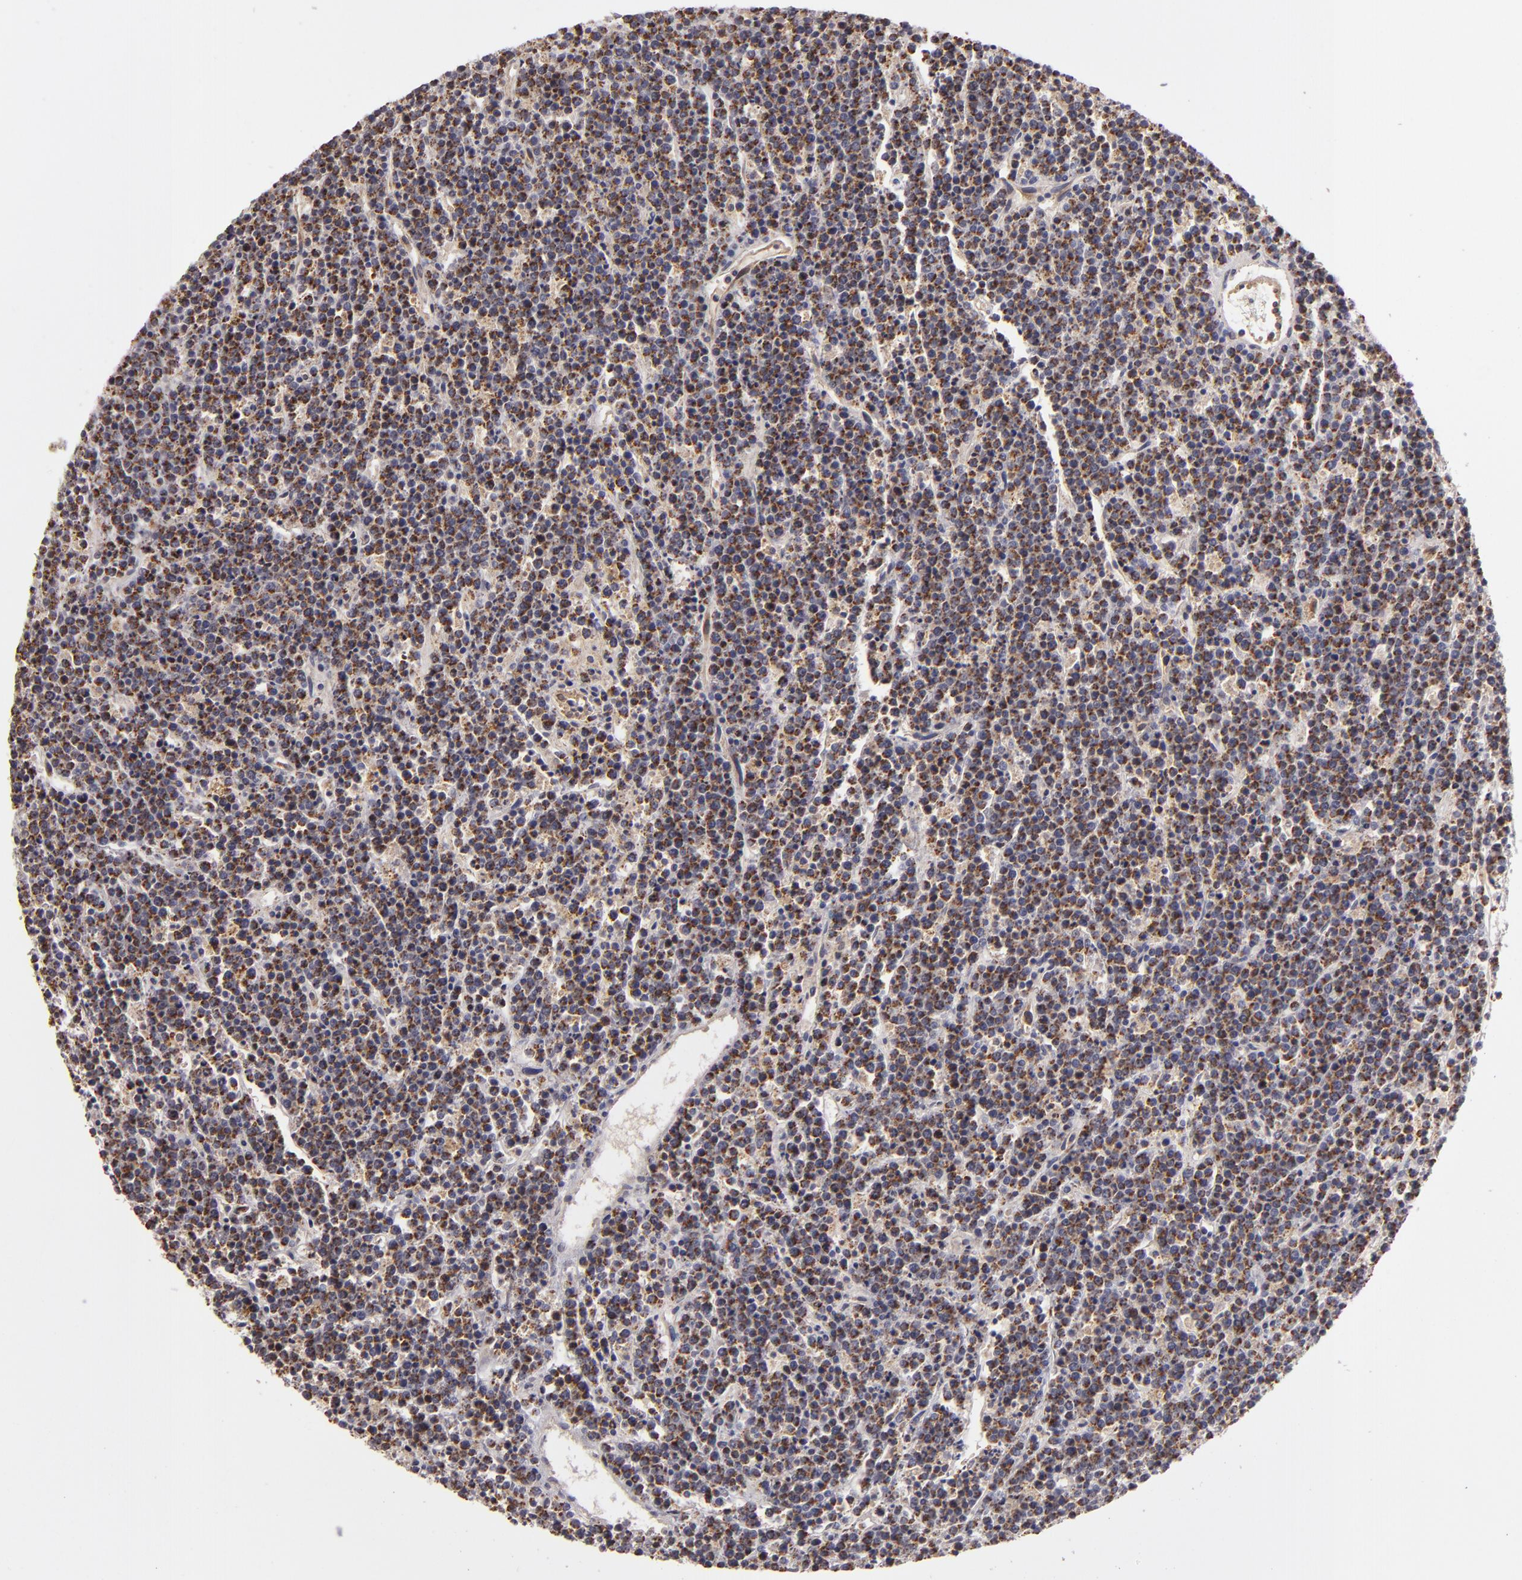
{"staining": {"intensity": "moderate", "quantity": "25%-75%", "location": "cytoplasmic/membranous"}, "tissue": "lymphoma", "cell_type": "Tumor cells", "image_type": "cancer", "snomed": [{"axis": "morphology", "description": "Malignant lymphoma, non-Hodgkin's type, High grade"}, {"axis": "topography", "description": "Ovary"}], "caption": "Human high-grade malignant lymphoma, non-Hodgkin's type stained with a brown dye displays moderate cytoplasmic/membranous positive expression in approximately 25%-75% of tumor cells.", "gene": "SH2D4A", "patient": {"sex": "female", "age": 56}}